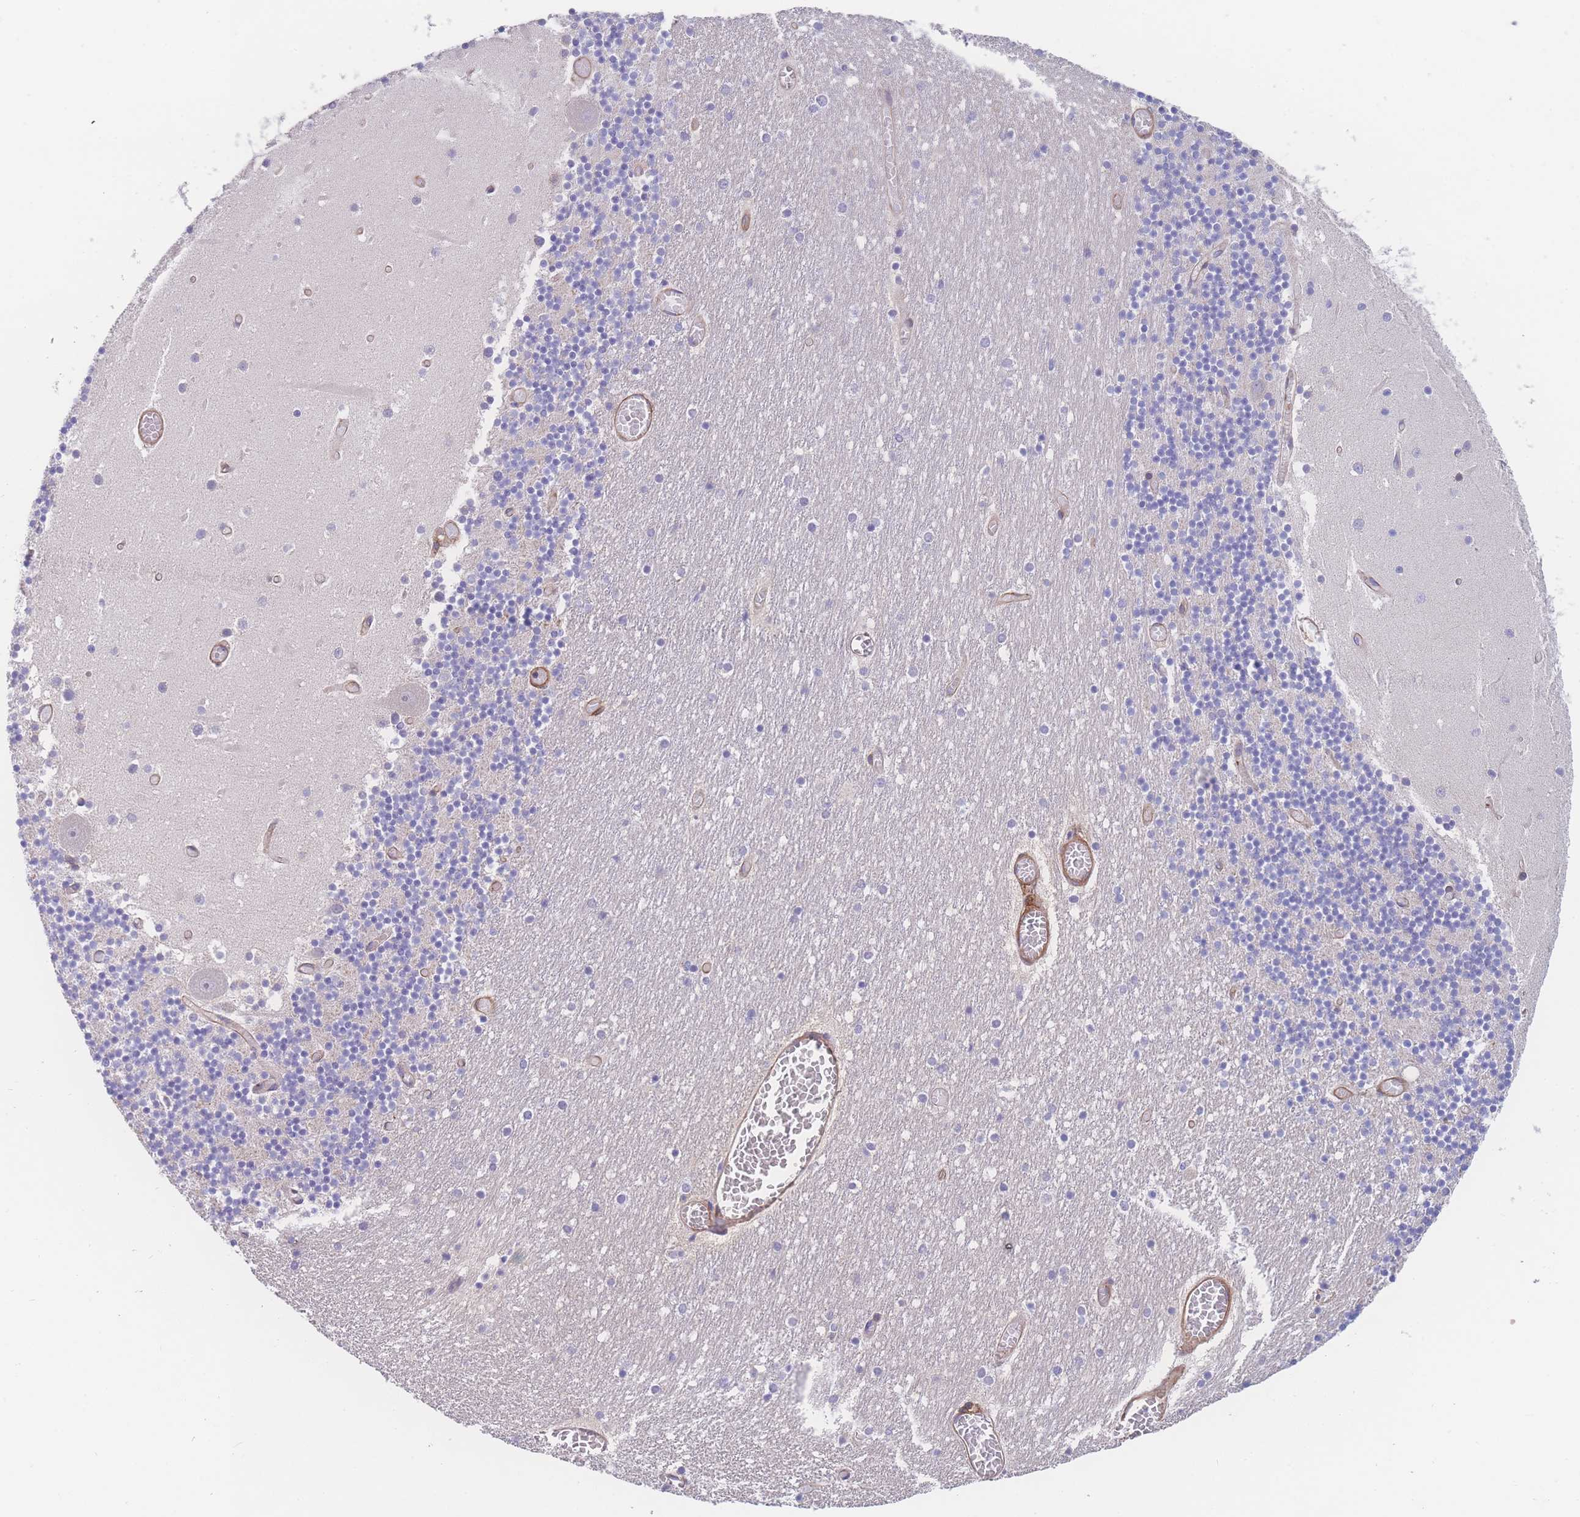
{"staining": {"intensity": "negative", "quantity": "none", "location": "none"}, "tissue": "cerebellum", "cell_type": "Cells in granular layer", "image_type": "normal", "snomed": [{"axis": "morphology", "description": "Normal tissue, NOS"}, {"axis": "topography", "description": "Cerebellum"}], "caption": "Image shows no significant protein positivity in cells in granular layer of normal cerebellum.", "gene": "CFAP97", "patient": {"sex": "female", "age": 28}}